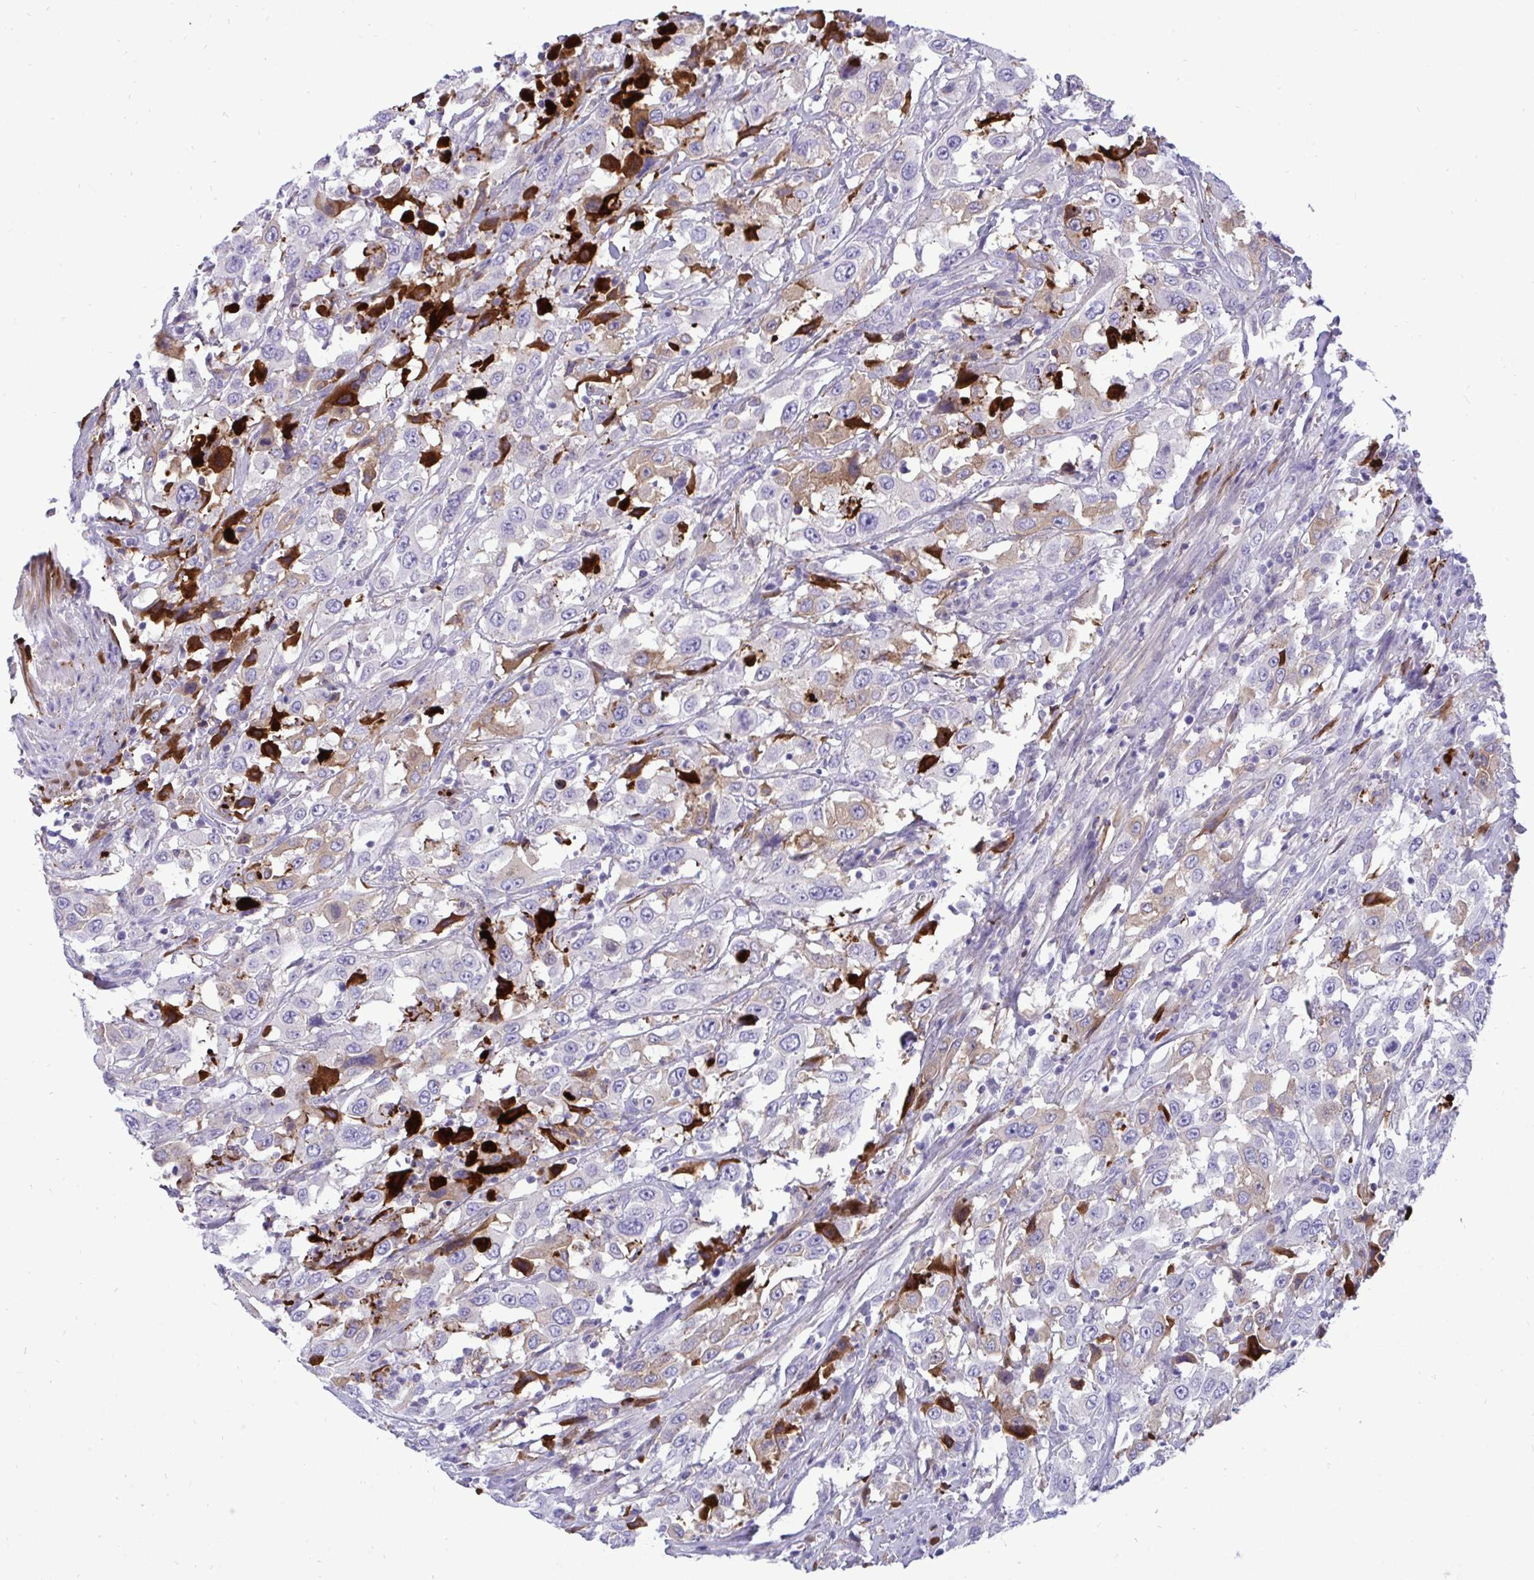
{"staining": {"intensity": "moderate", "quantity": "<25%", "location": "cytoplasmic/membranous"}, "tissue": "urothelial cancer", "cell_type": "Tumor cells", "image_type": "cancer", "snomed": [{"axis": "morphology", "description": "Urothelial carcinoma, High grade"}, {"axis": "topography", "description": "Urinary bladder"}], "caption": "Urothelial cancer stained for a protein (brown) exhibits moderate cytoplasmic/membranous positive positivity in approximately <25% of tumor cells.", "gene": "F2", "patient": {"sex": "male", "age": 61}}